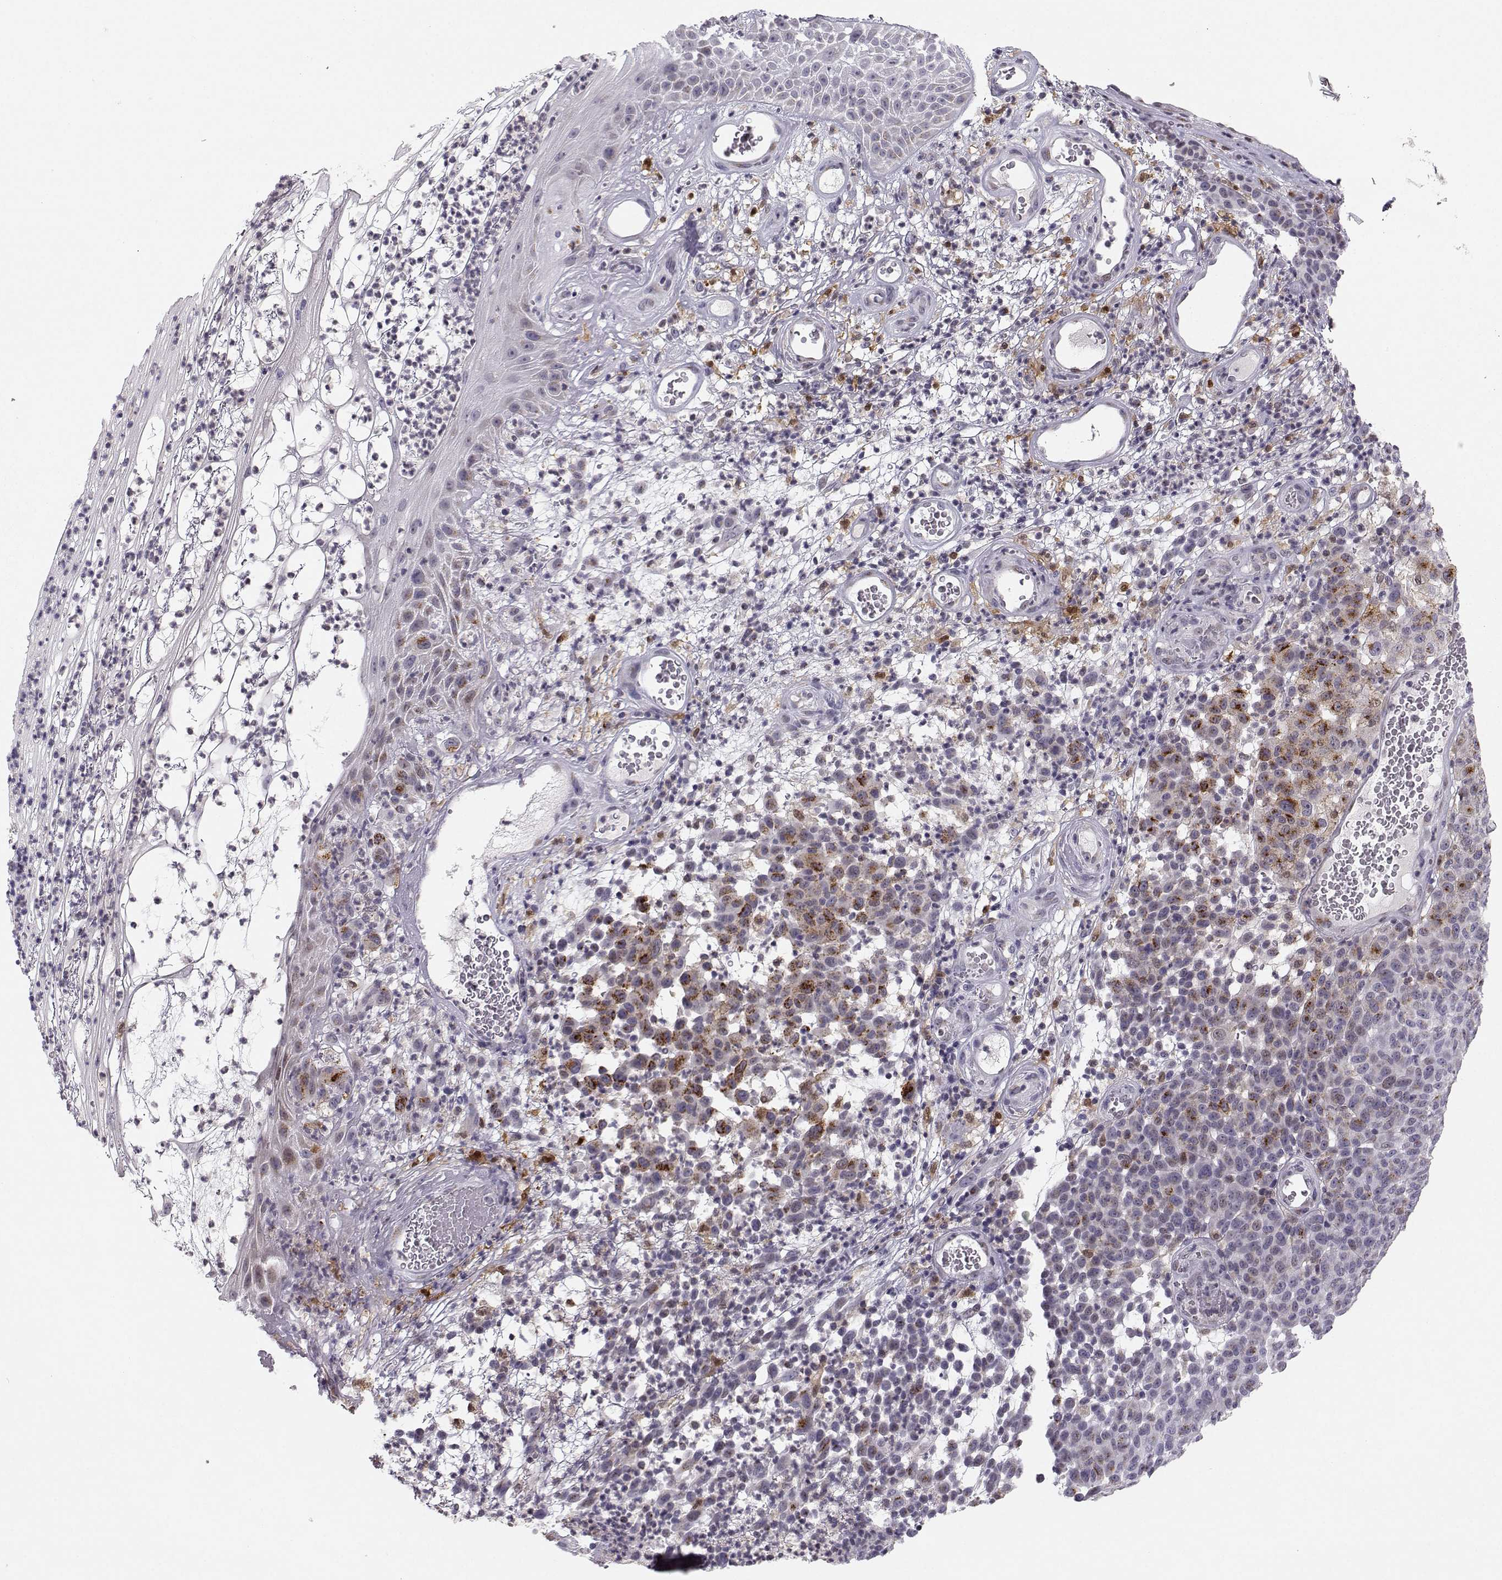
{"staining": {"intensity": "negative", "quantity": "none", "location": "none"}, "tissue": "melanoma", "cell_type": "Tumor cells", "image_type": "cancer", "snomed": [{"axis": "morphology", "description": "Malignant melanoma, NOS"}, {"axis": "topography", "description": "Skin"}], "caption": "IHC image of human melanoma stained for a protein (brown), which displays no expression in tumor cells. (DAB IHC with hematoxylin counter stain).", "gene": "HTR7", "patient": {"sex": "male", "age": 59}}